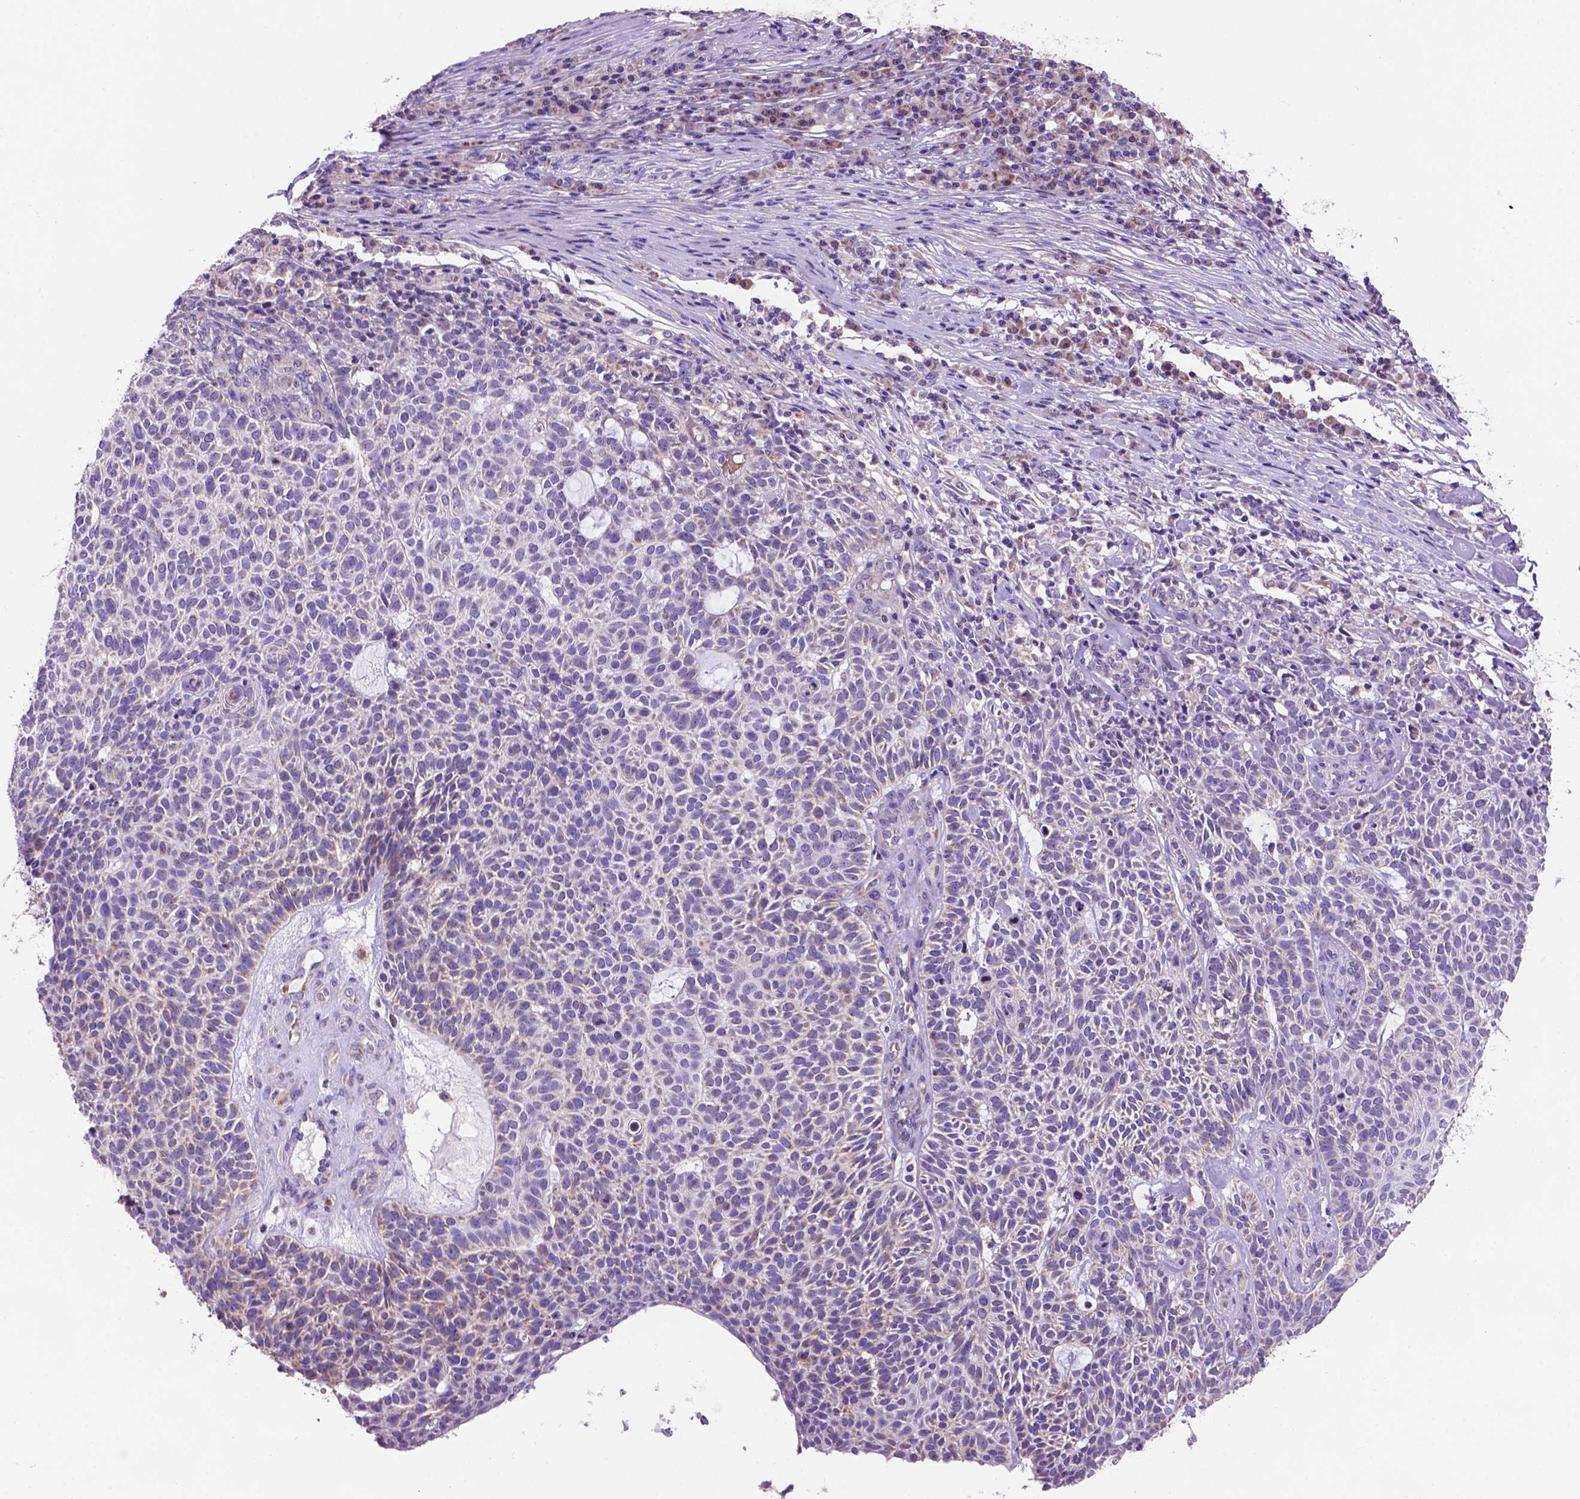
{"staining": {"intensity": "negative", "quantity": "none", "location": "none"}, "tissue": "skin cancer", "cell_type": "Tumor cells", "image_type": "cancer", "snomed": [{"axis": "morphology", "description": "Squamous cell carcinoma, NOS"}, {"axis": "topography", "description": "Skin"}], "caption": "Immunohistochemistry (IHC) of skin cancer (squamous cell carcinoma) shows no staining in tumor cells.", "gene": "L2HGDH", "patient": {"sex": "female", "age": 90}}